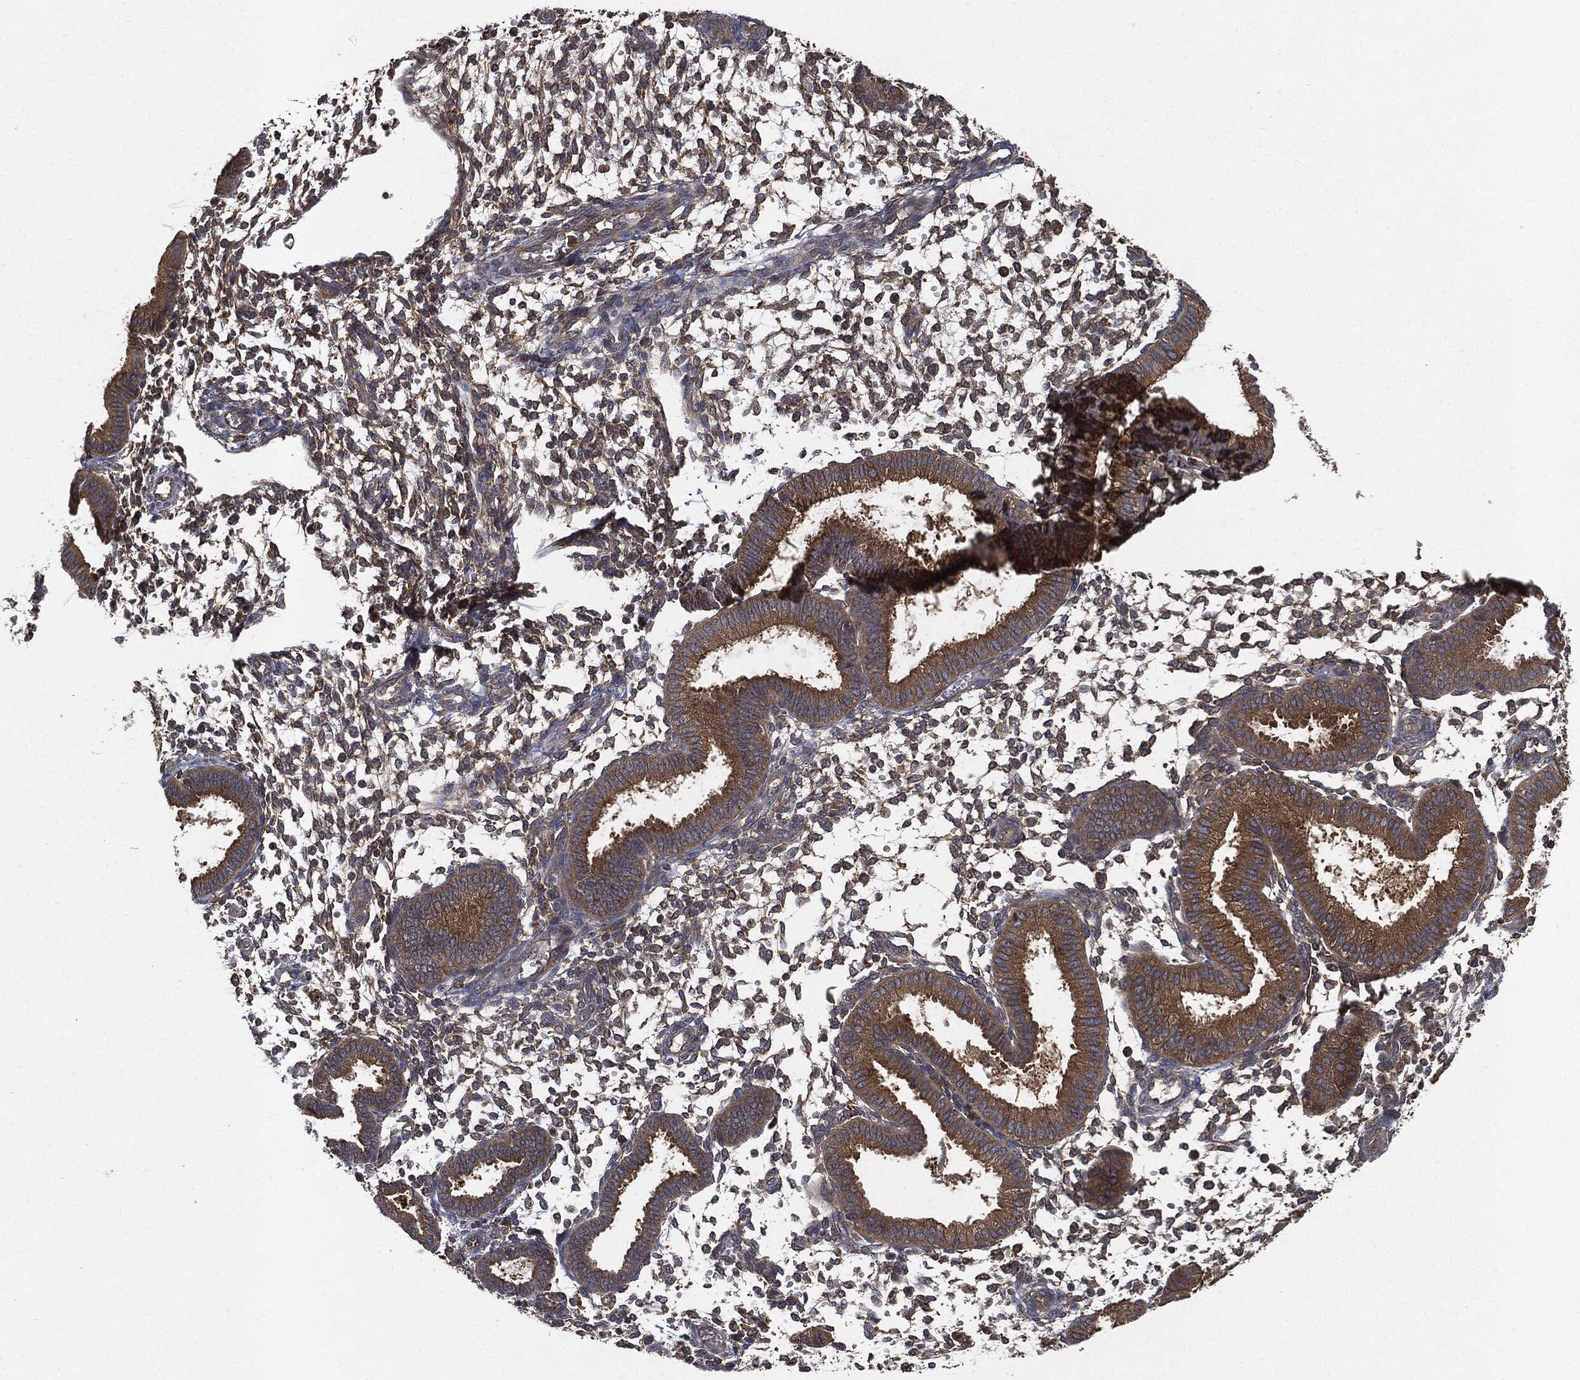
{"staining": {"intensity": "moderate", "quantity": "25%-75%", "location": "cytoplasmic/membranous"}, "tissue": "endometrium", "cell_type": "Cells in endometrial stroma", "image_type": "normal", "snomed": [{"axis": "morphology", "description": "Normal tissue, NOS"}, {"axis": "topography", "description": "Endometrium"}], "caption": "Immunohistochemistry (DAB (3,3'-diaminobenzidine)) staining of unremarkable endometrium displays moderate cytoplasmic/membranous protein expression in about 25%-75% of cells in endometrial stroma. (DAB = brown stain, brightfield microscopy at high magnification).", "gene": "BRAF", "patient": {"sex": "female", "age": 43}}